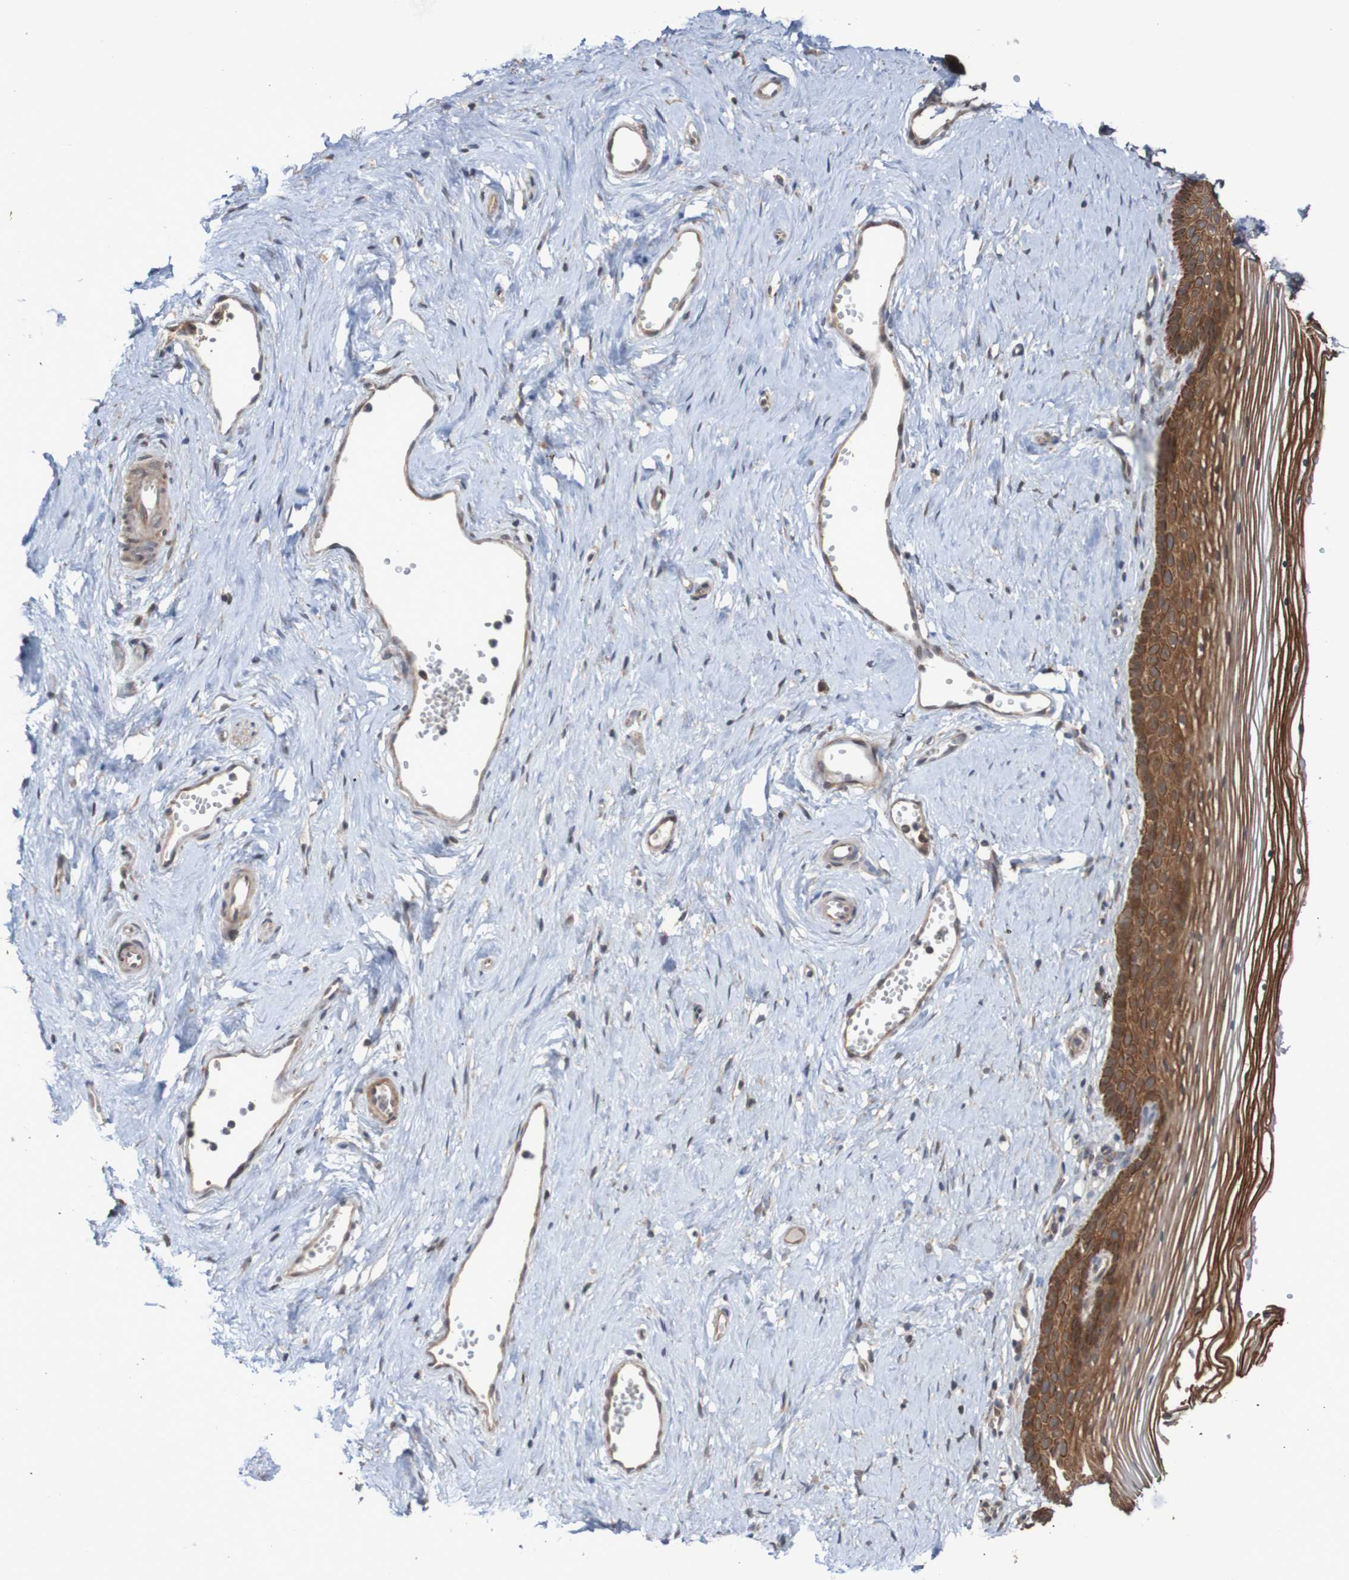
{"staining": {"intensity": "strong", "quantity": ">75%", "location": "cytoplasmic/membranous"}, "tissue": "vagina", "cell_type": "Squamous epithelial cells", "image_type": "normal", "snomed": [{"axis": "morphology", "description": "Normal tissue, NOS"}, {"axis": "topography", "description": "Vagina"}], "caption": "Immunohistochemical staining of unremarkable human vagina reveals high levels of strong cytoplasmic/membranous staining in about >75% of squamous epithelial cells. Using DAB (3,3'-diaminobenzidine) (brown) and hematoxylin (blue) stains, captured at high magnification using brightfield microscopy.", "gene": "PHPT1", "patient": {"sex": "female", "age": 32}}